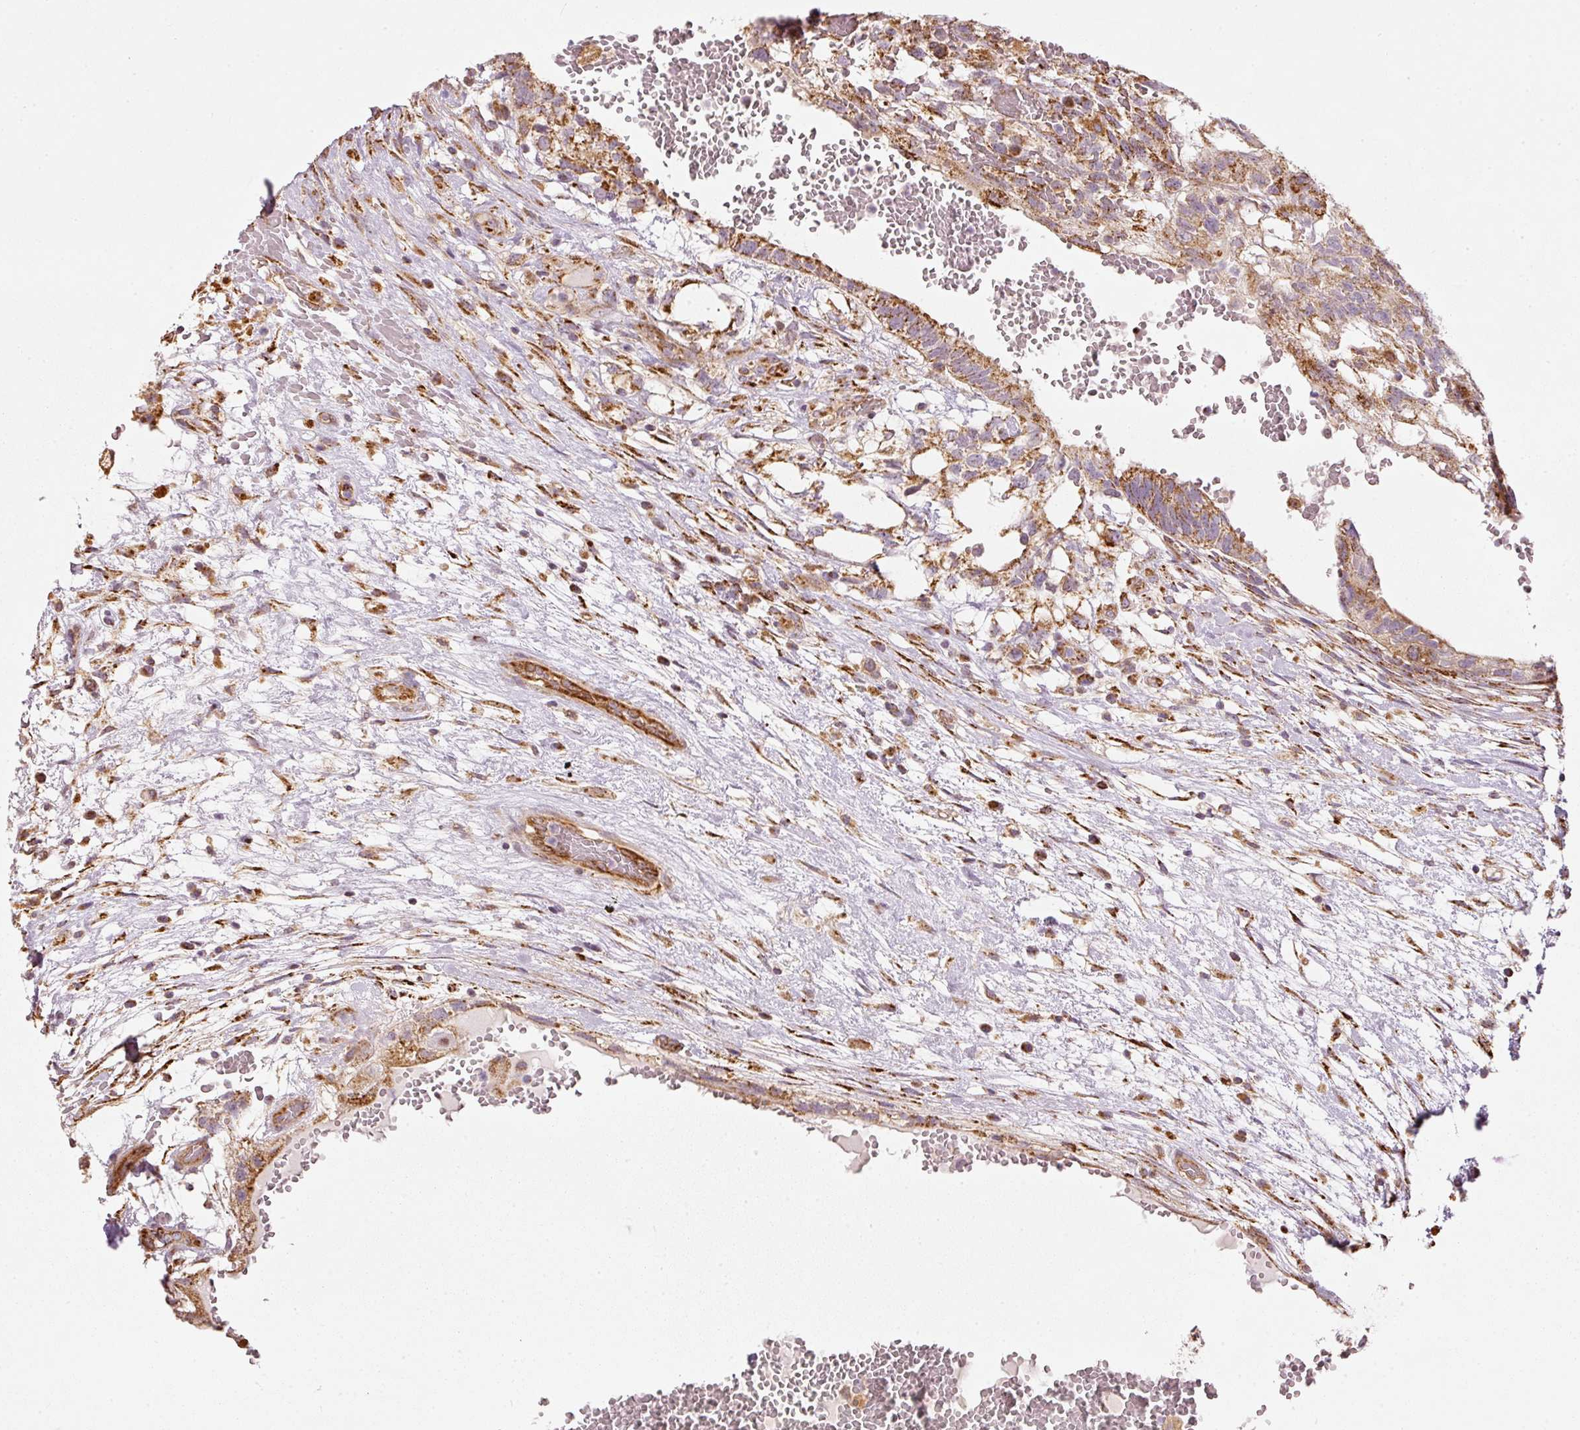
{"staining": {"intensity": "strong", "quantity": ">75%", "location": "cytoplasmic/membranous"}, "tissue": "testis cancer", "cell_type": "Tumor cells", "image_type": "cancer", "snomed": [{"axis": "morphology", "description": "Normal tissue, NOS"}, {"axis": "morphology", "description": "Carcinoma, Embryonal, NOS"}, {"axis": "topography", "description": "Testis"}], "caption": "There is high levels of strong cytoplasmic/membranous staining in tumor cells of testis cancer, as demonstrated by immunohistochemical staining (brown color).", "gene": "MTHFD1L", "patient": {"sex": "male", "age": 32}}